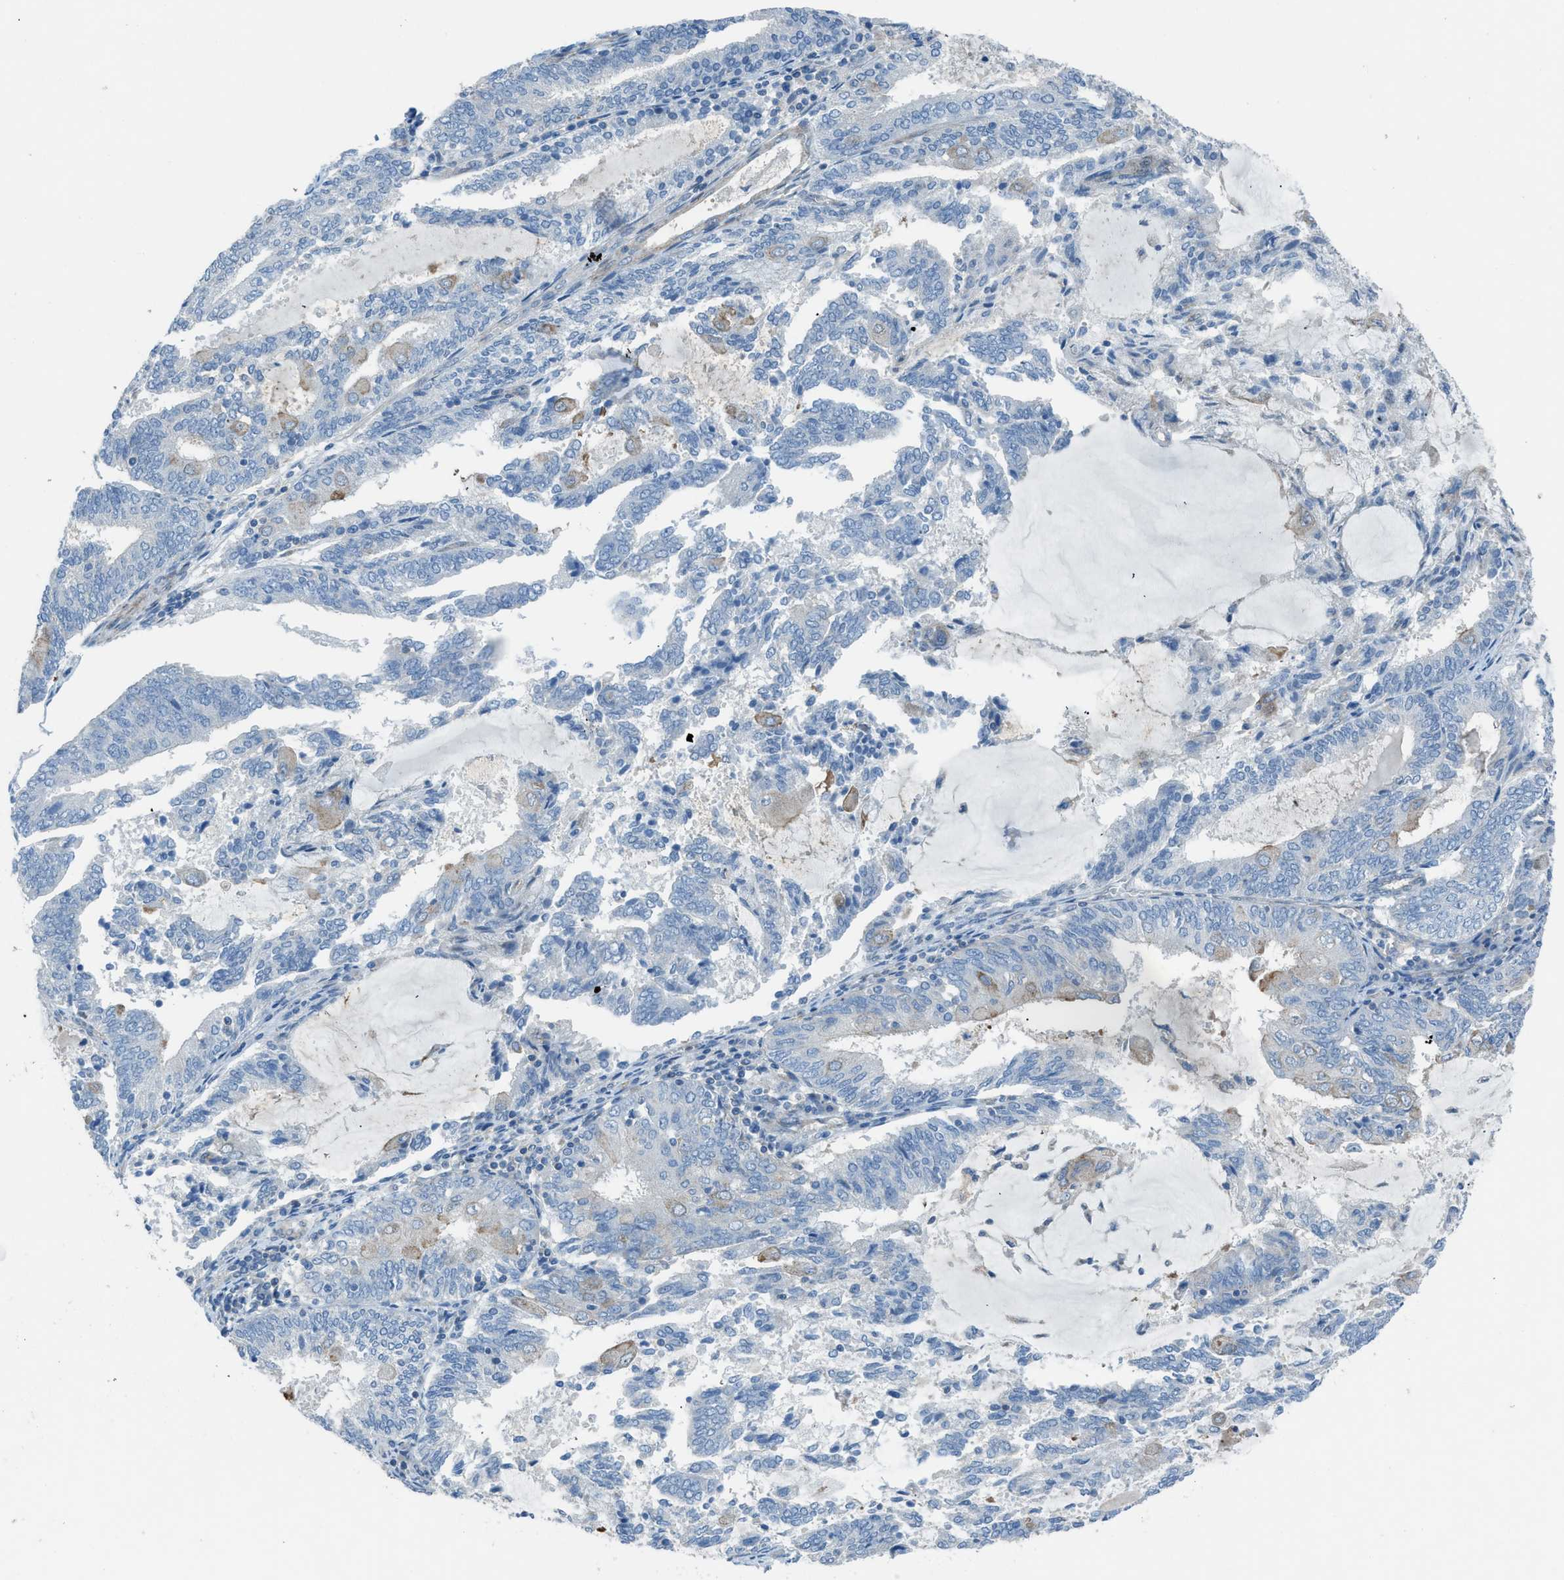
{"staining": {"intensity": "negative", "quantity": "none", "location": "none"}, "tissue": "endometrial cancer", "cell_type": "Tumor cells", "image_type": "cancer", "snomed": [{"axis": "morphology", "description": "Adenocarcinoma, NOS"}, {"axis": "topography", "description": "Endometrium"}], "caption": "A high-resolution photomicrograph shows immunohistochemistry staining of adenocarcinoma (endometrial), which exhibits no significant staining in tumor cells.", "gene": "PRKN", "patient": {"sex": "female", "age": 81}}